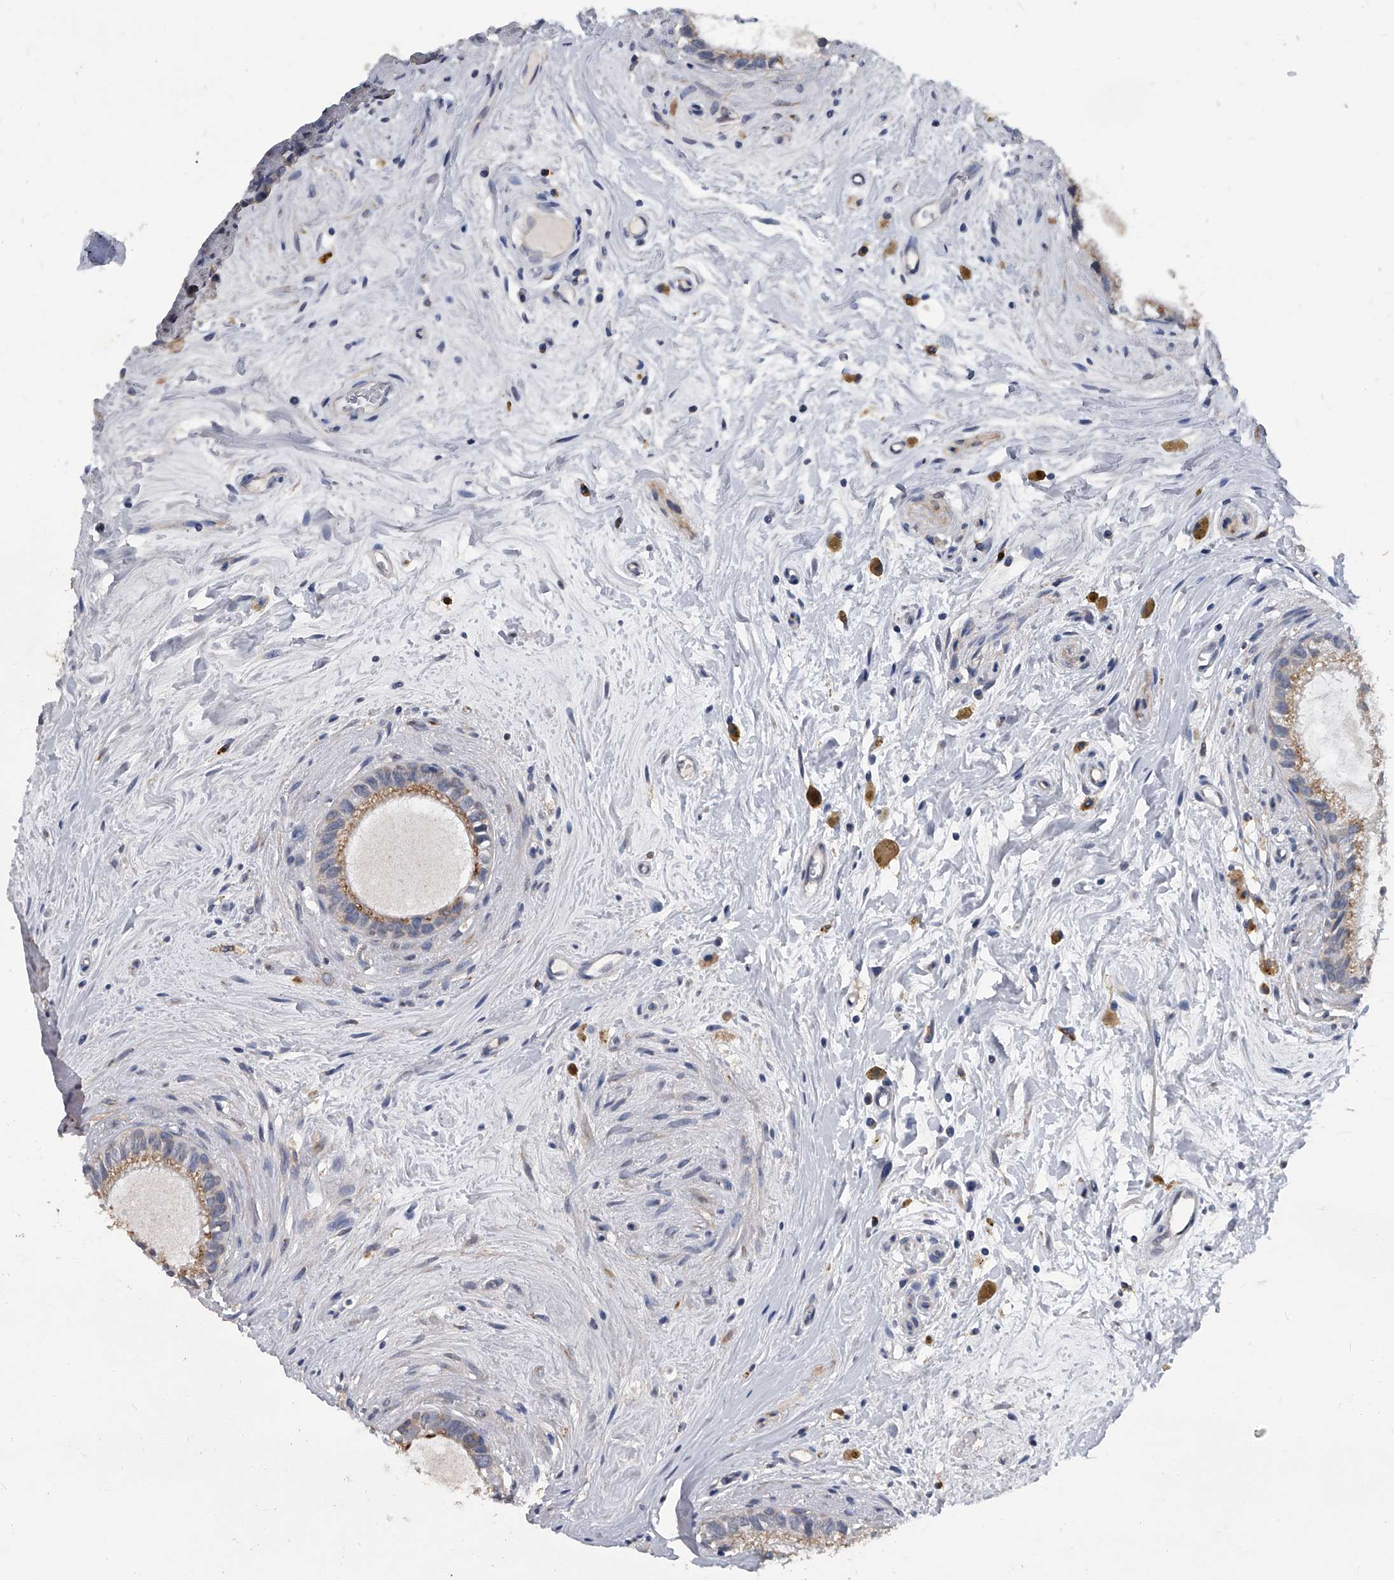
{"staining": {"intensity": "weak", "quantity": "25%-75%", "location": "cytoplasmic/membranous"}, "tissue": "epididymis", "cell_type": "Glandular cells", "image_type": "normal", "snomed": [{"axis": "morphology", "description": "Normal tissue, NOS"}, {"axis": "topography", "description": "Epididymis"}], "caption": "An image of epididymis stained for a protein reveals weak cytoplasmic/membranous brown staining in glandular cells.", "gene": "MAP4K3", "patient": {"sex": "male", "age": 80}}